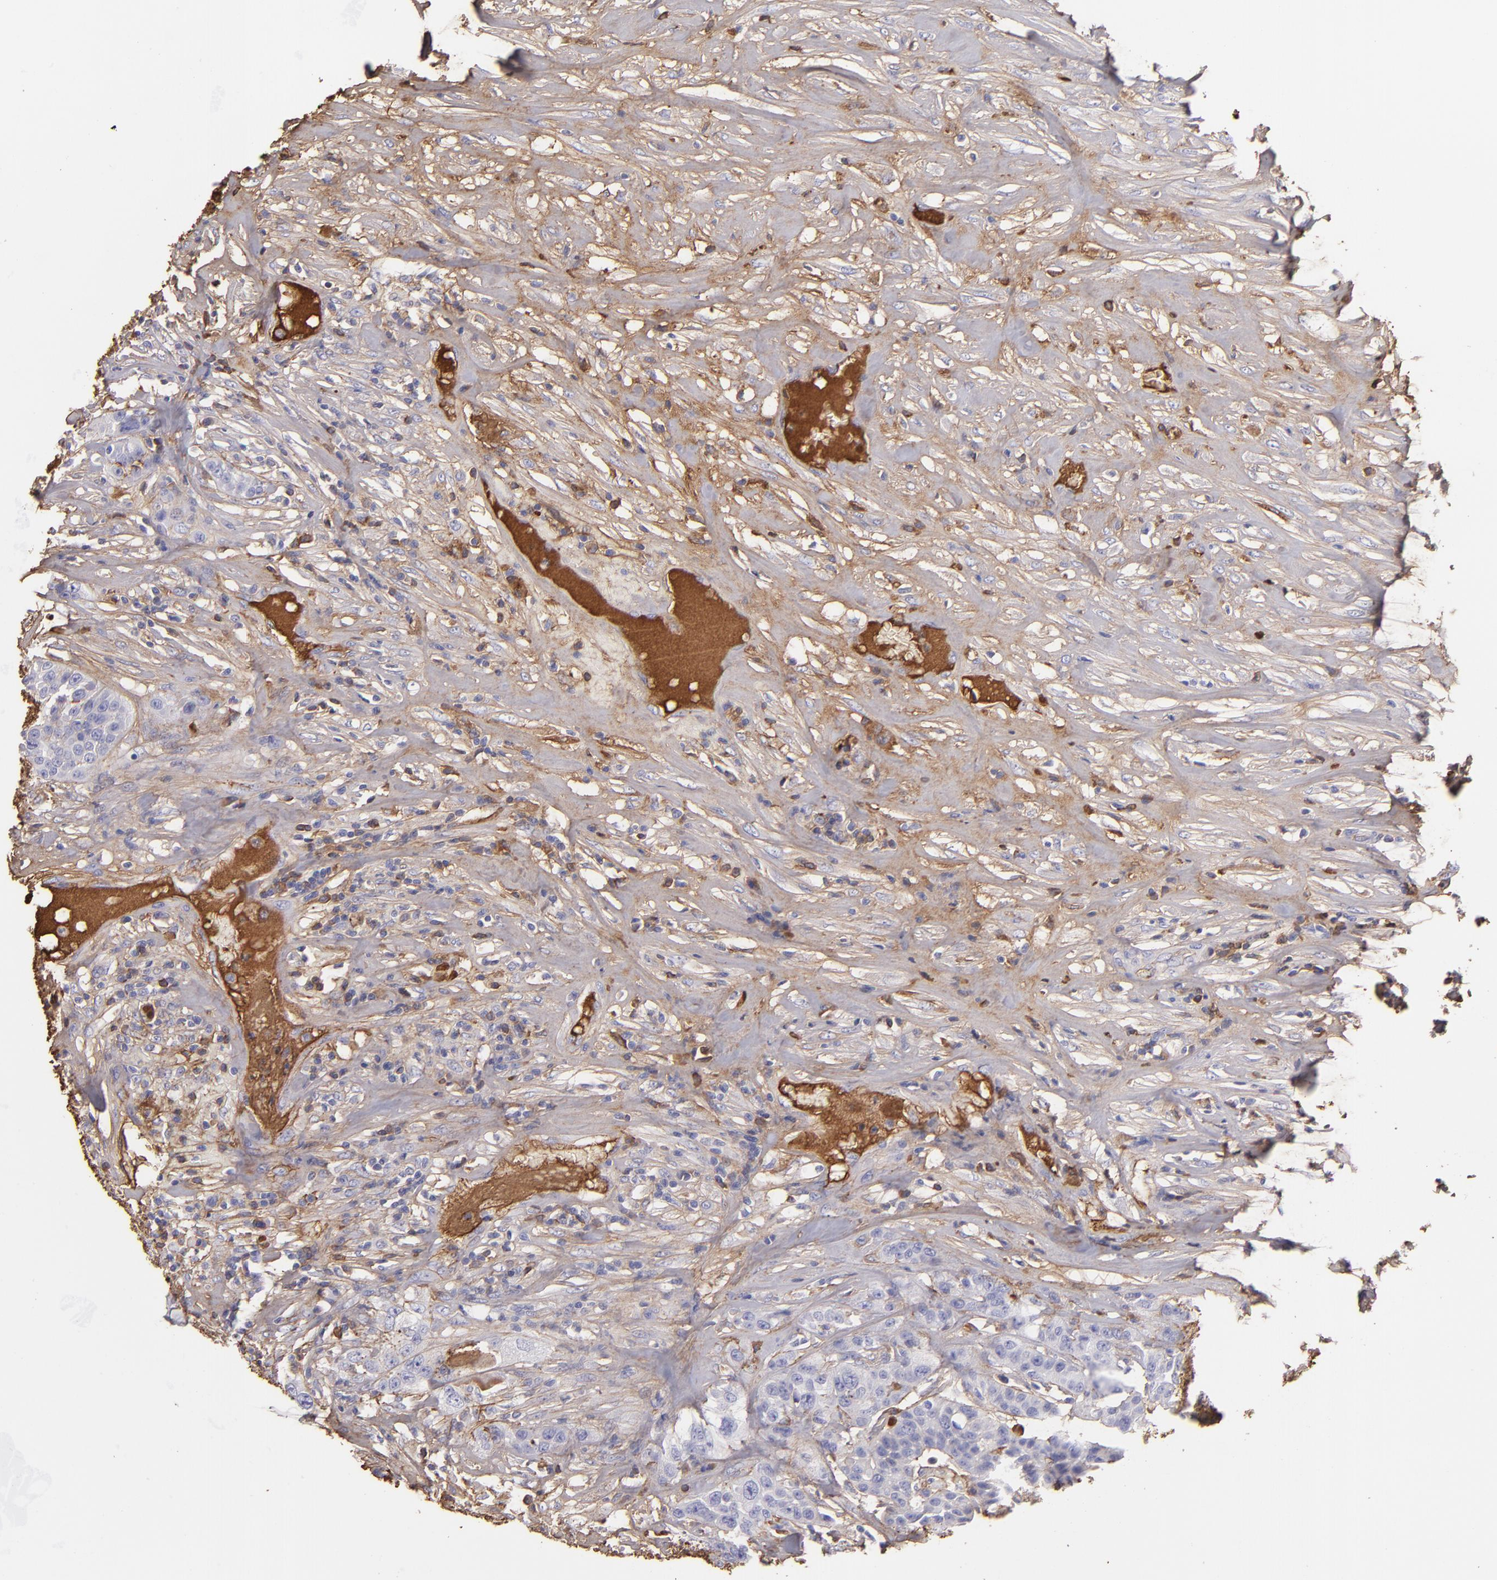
{"staining": {"intensity": "strong", "quantity": "<25%", "location": "cytoplasmic/membranous"}, "tissue": "urothelial cancer", "cell_type": "Tumor cells", "image_type": "cancer", "snomed": [{"axis": "morphology", "description": "Urothelial carcinoma, High grade"}, {"axis": "topography", "description": "Urinary bladder"}], "caption": "Tumor cells show medium levels of strong cytoplasmic/membranous positivity in approximately <25% of cells in urothelial carcinoma (high-grade). (DAB (3,3'-diaminobenzidine) IHC with brightfield microscopy, high magnification).", "gene": "FGB", "patient": {"sex": "male", "age": 74}}